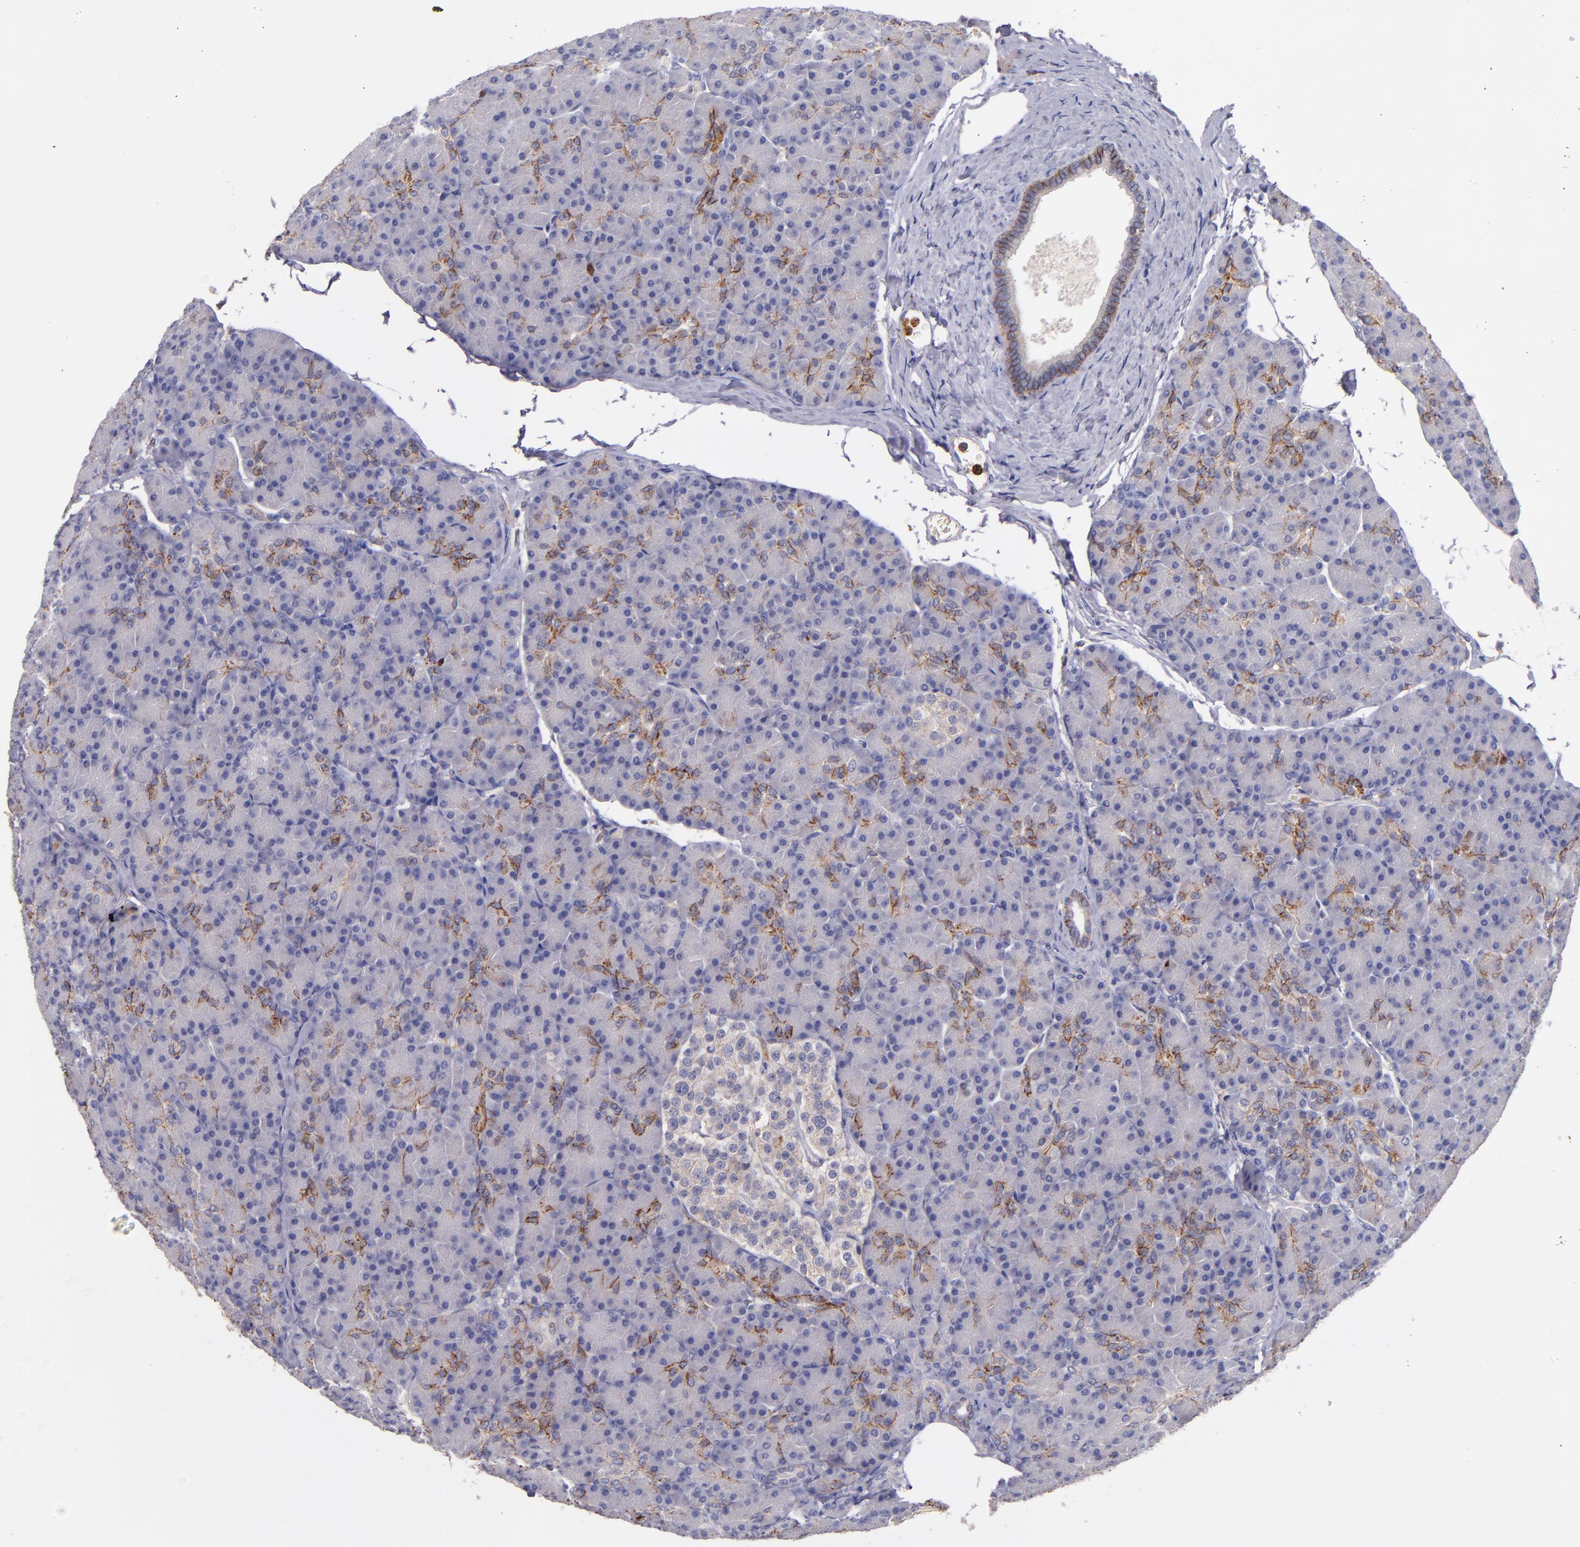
{"staining": {"intensity": "moderate", "quantity": "<25%", "location": "cytoplasmic/membranous"}, "tissue": "pancreas", "cell_type": "Exocrine glandular cells", "image_type": "normal", "snomed": [{"axis": "morphology", "description": "Normal tissue, NOS"}, {"axis": "topography", "description": "Pancreas"}], "caption": "A low amount of moderate cytoplasmic/membranous positivity is appreciated in approximately <25% of exocrine glandular cells in unremarkable pancreas. Using DAB (3,3'-diaminobenzidine) (brown) and hematoxylin (blue) stains, captured at high magnification using brightfield microscopy.", "gene": "C5AR1", "patient": {"sex": "female", "age": 43}}